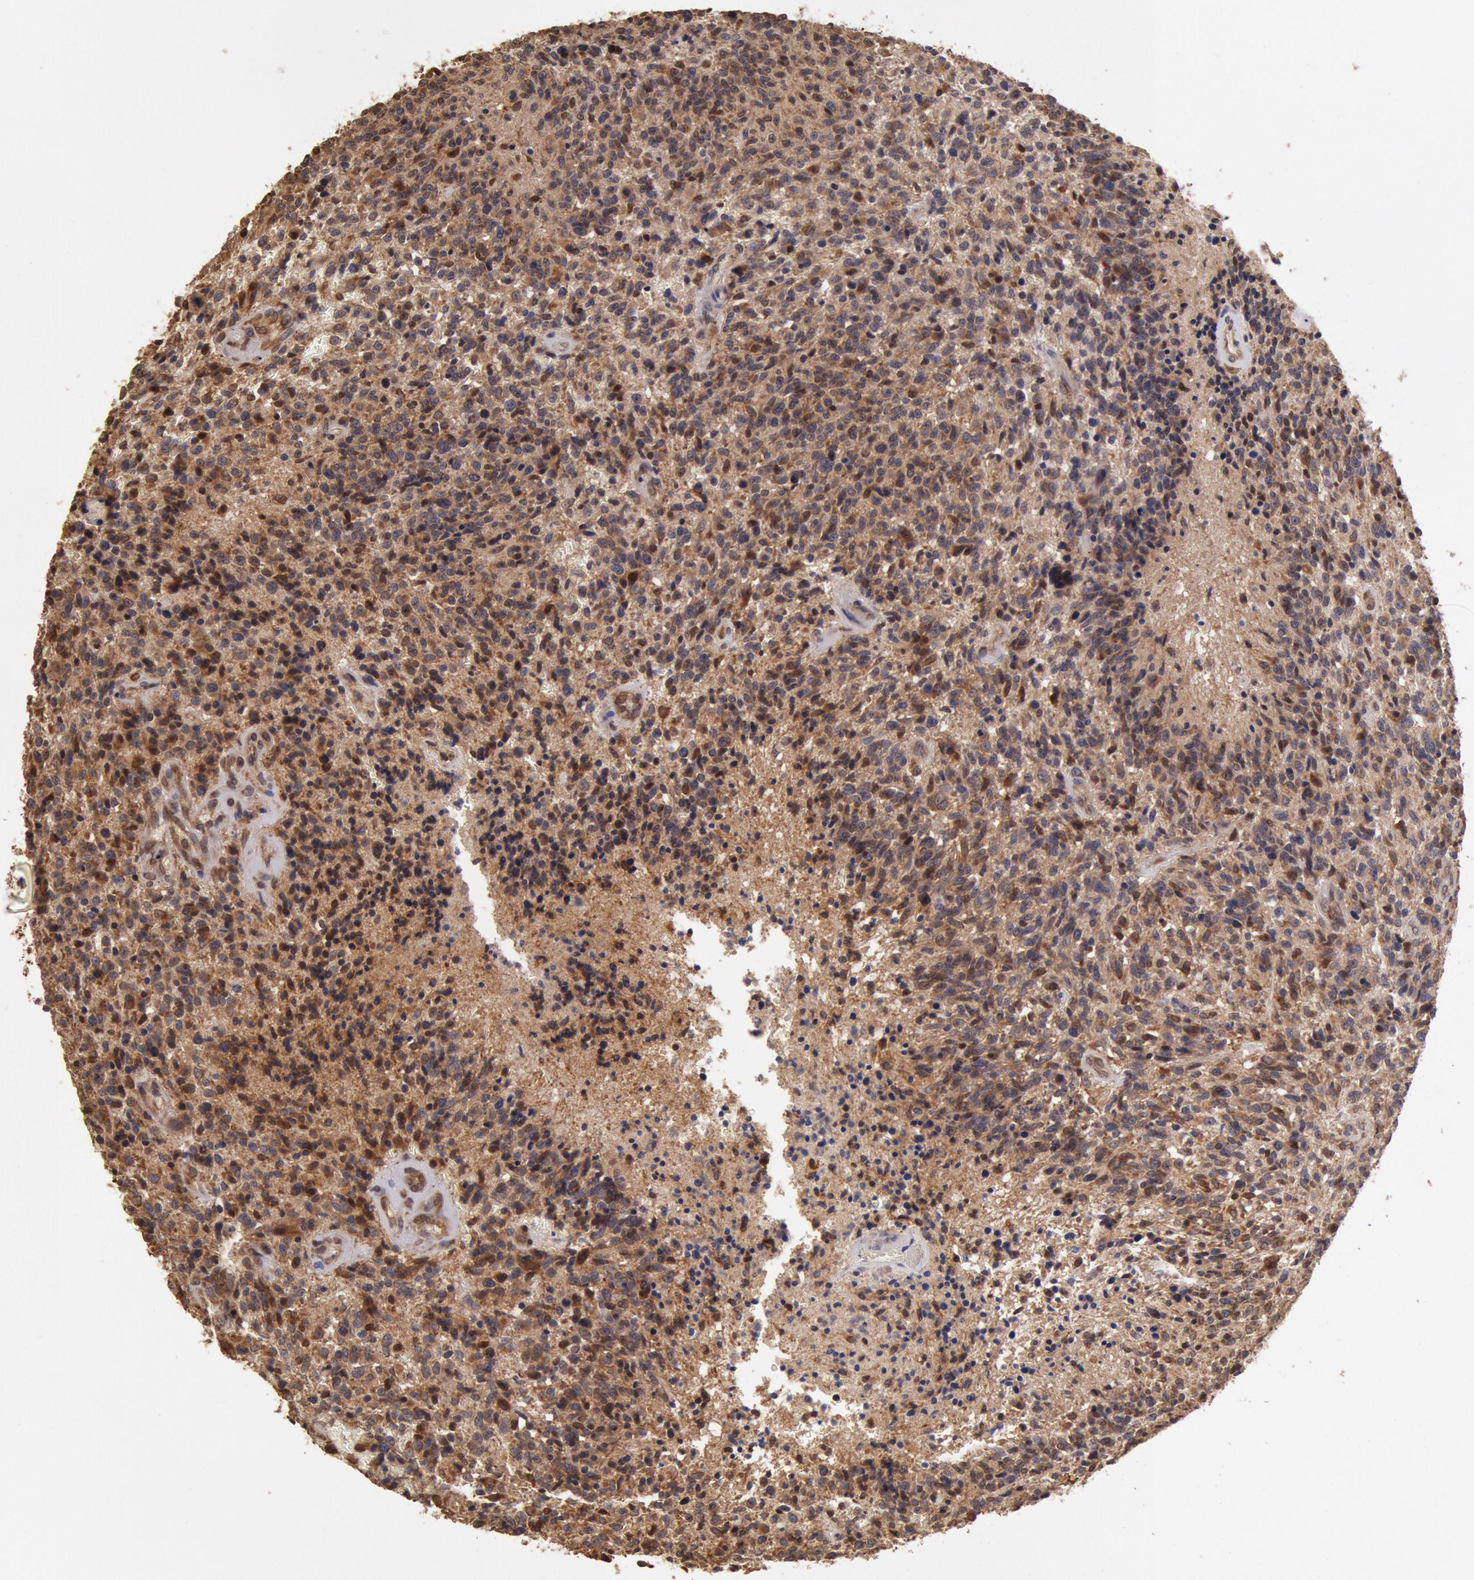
{"staining": {"intensity": "strong", "quantity": ">75%", "location": "cytoplasmic/membranous,nuclear"}, "tissue": "glioma", "cell_type": "Tumor cells", "image_type": "cancer", "snomed": [{"axis": "morphology", "description": "Glioma, malignant, High grade"}, {"axis": "topography", "description": "Brain"}], "caption": "Immunohistochemistry (IHC) of high-grade glioma (malignant) reveals high levels of strong cytoplasmic/membranous and nuclear expression in approximately >75% of tumor cells.", "gene": "COMT", "patient": {"sex": "male", "age": 36}}